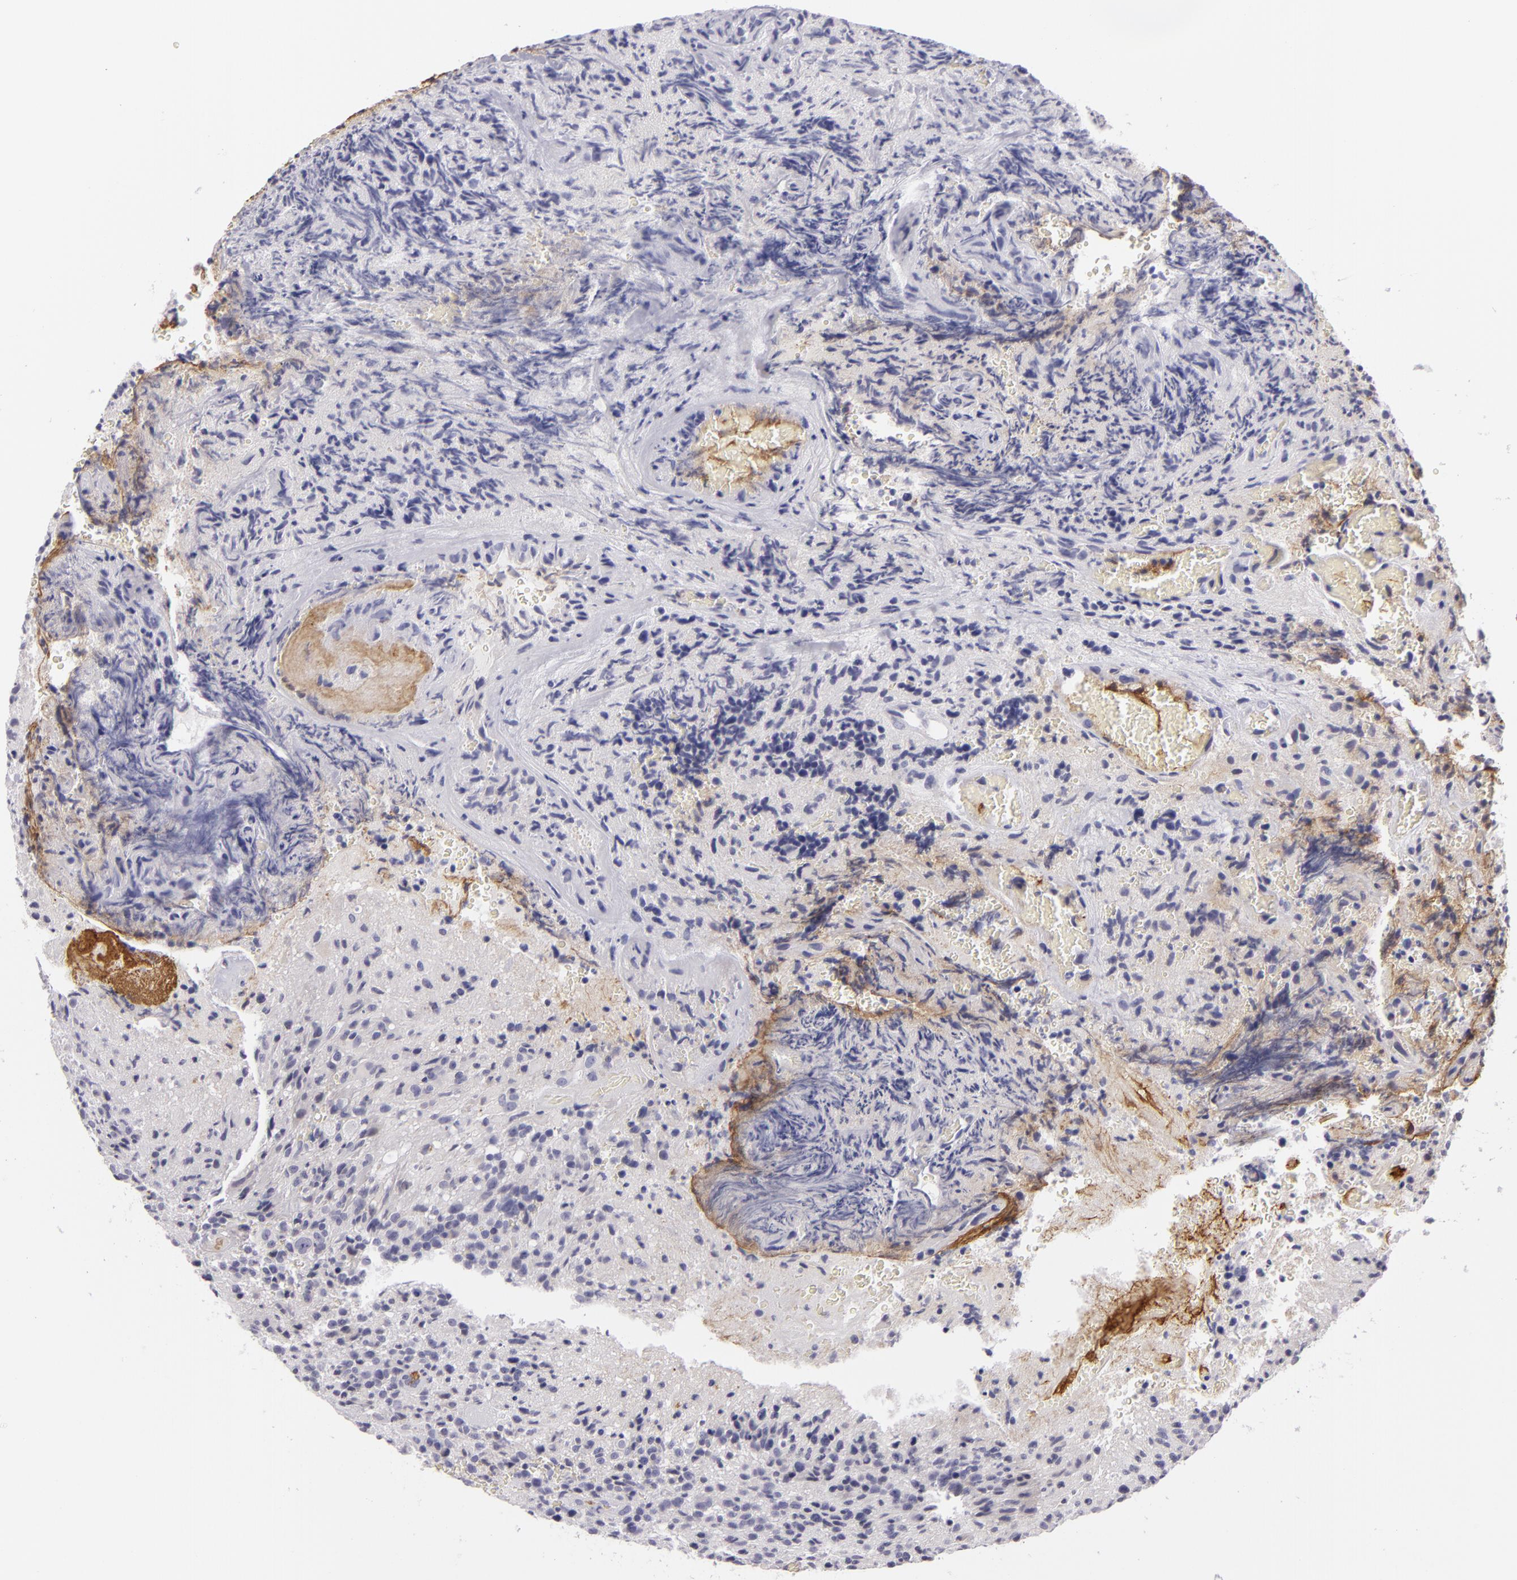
{"staining": {"intensity": "negative", "quantity": "none", "location": "none"}, "tissue": "glioma", "cell_type": "Tumor cells", "image_type": "cancer", "snomed": [{"axis": "morphology", "description": "Glioma, malignant, High grade"}, {"axis": "topography", "description": "Brain"}], "caption": "This is an immunohistochemistry (IHC) image of glioma. There is no expression in tumor cells.", "gene": "CTNNB1", "patient": {"sex": "male", "age": 36}}